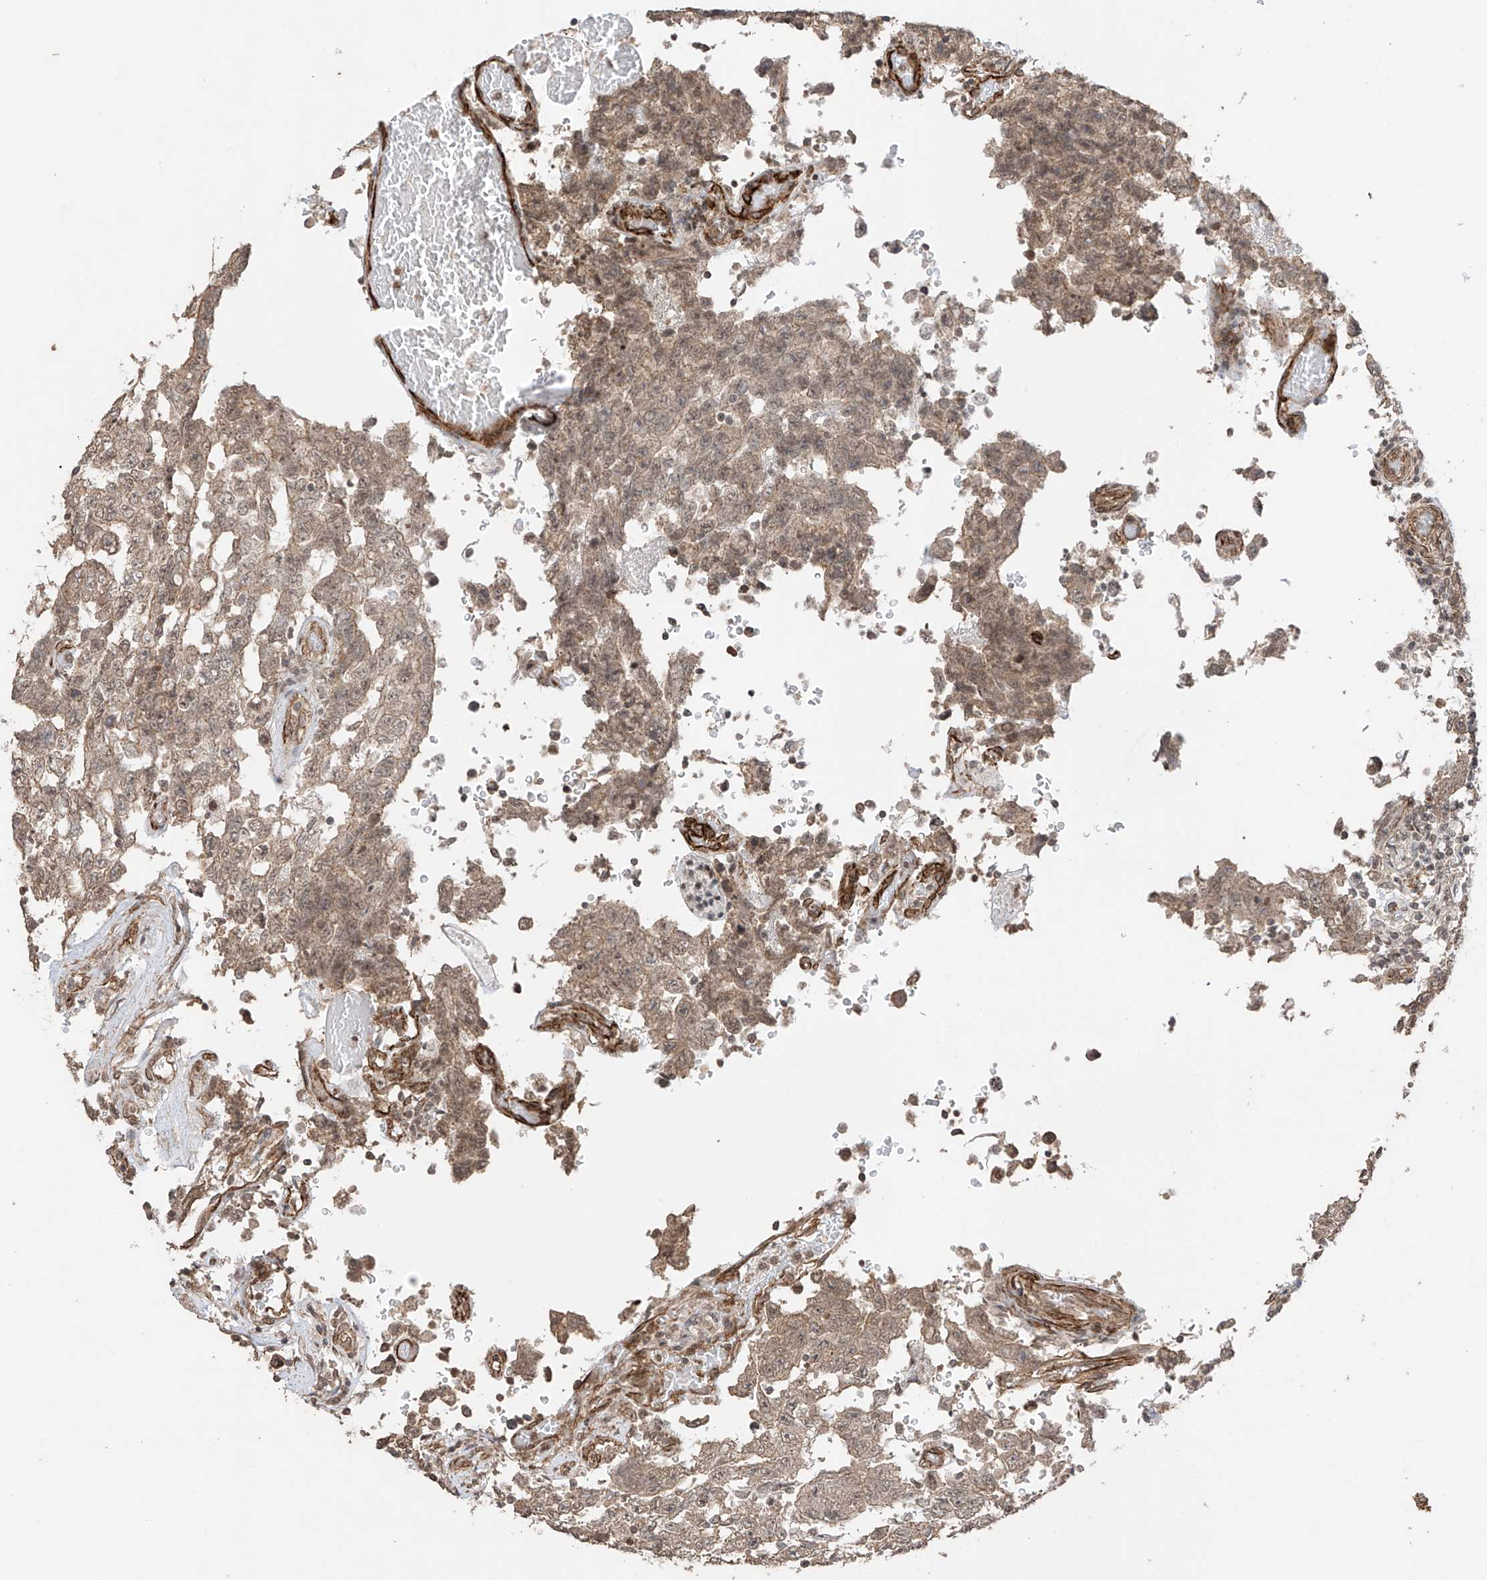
{"staining": {"intensity": "weak", "quantity": ">75%", "location": "cytoplasmic/membranous,nuclear"}, "tissue": "testis cancer", "cell_type": "Tumor cells", "image_type": "cancer", "snomed": [{"axis": "morphology", "description": "Carcinoma, Embryonal, NOS"}, {"axis": "topography", "description": "Testis"}], "caption": "DAB (3,3'-diaminobenzidine) immunohistochemical staining of testis cancer (embryonal carcinoma) reveals weak cytoplasmic/membranous and nuclear protein expression in about >75% of tumor cells.", "gene": "TTLL5", "patient": {"sex": "male", "age": 26}}